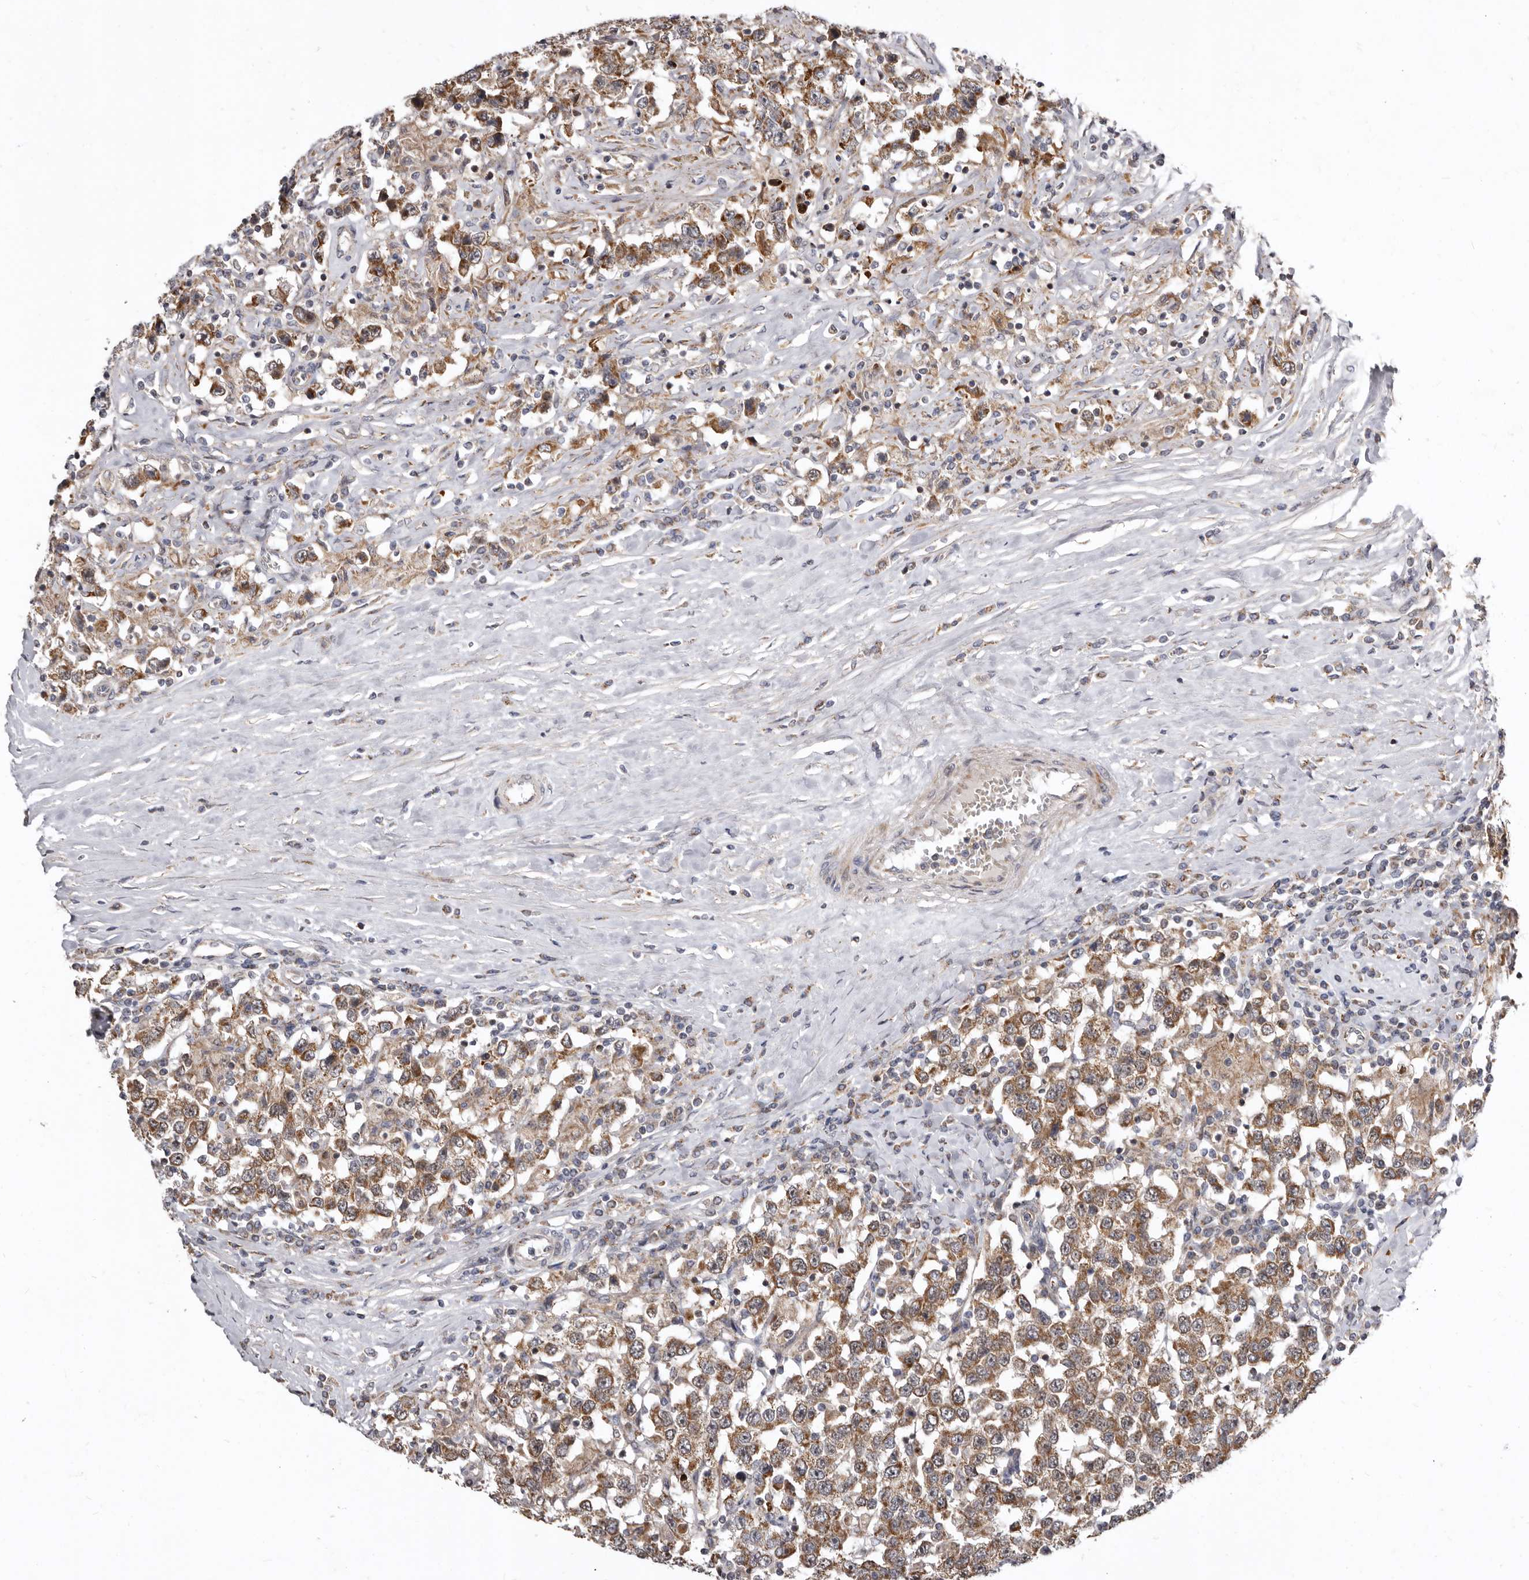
{"staining": {"intensity": "moderate", "quantity": ">75%", "location": "cytoplasmic/membranous"}, "tissue": "testis cancer", "cell_type": "Tumor cells", "image_type": "cancer", "snomed": [{"axis": "morphology", "description": "Seminoma, NOS"}, {"axis": "topography", "description": "Testis"}], "caption": "Immunohistochemical staining of testis cancer displays medium levels of moderate cytoplasmic/membranous protein positivity in about >75% of tumor cells.", "gene": "SMC4", "patient": {"sex": "male", "age": 41}}